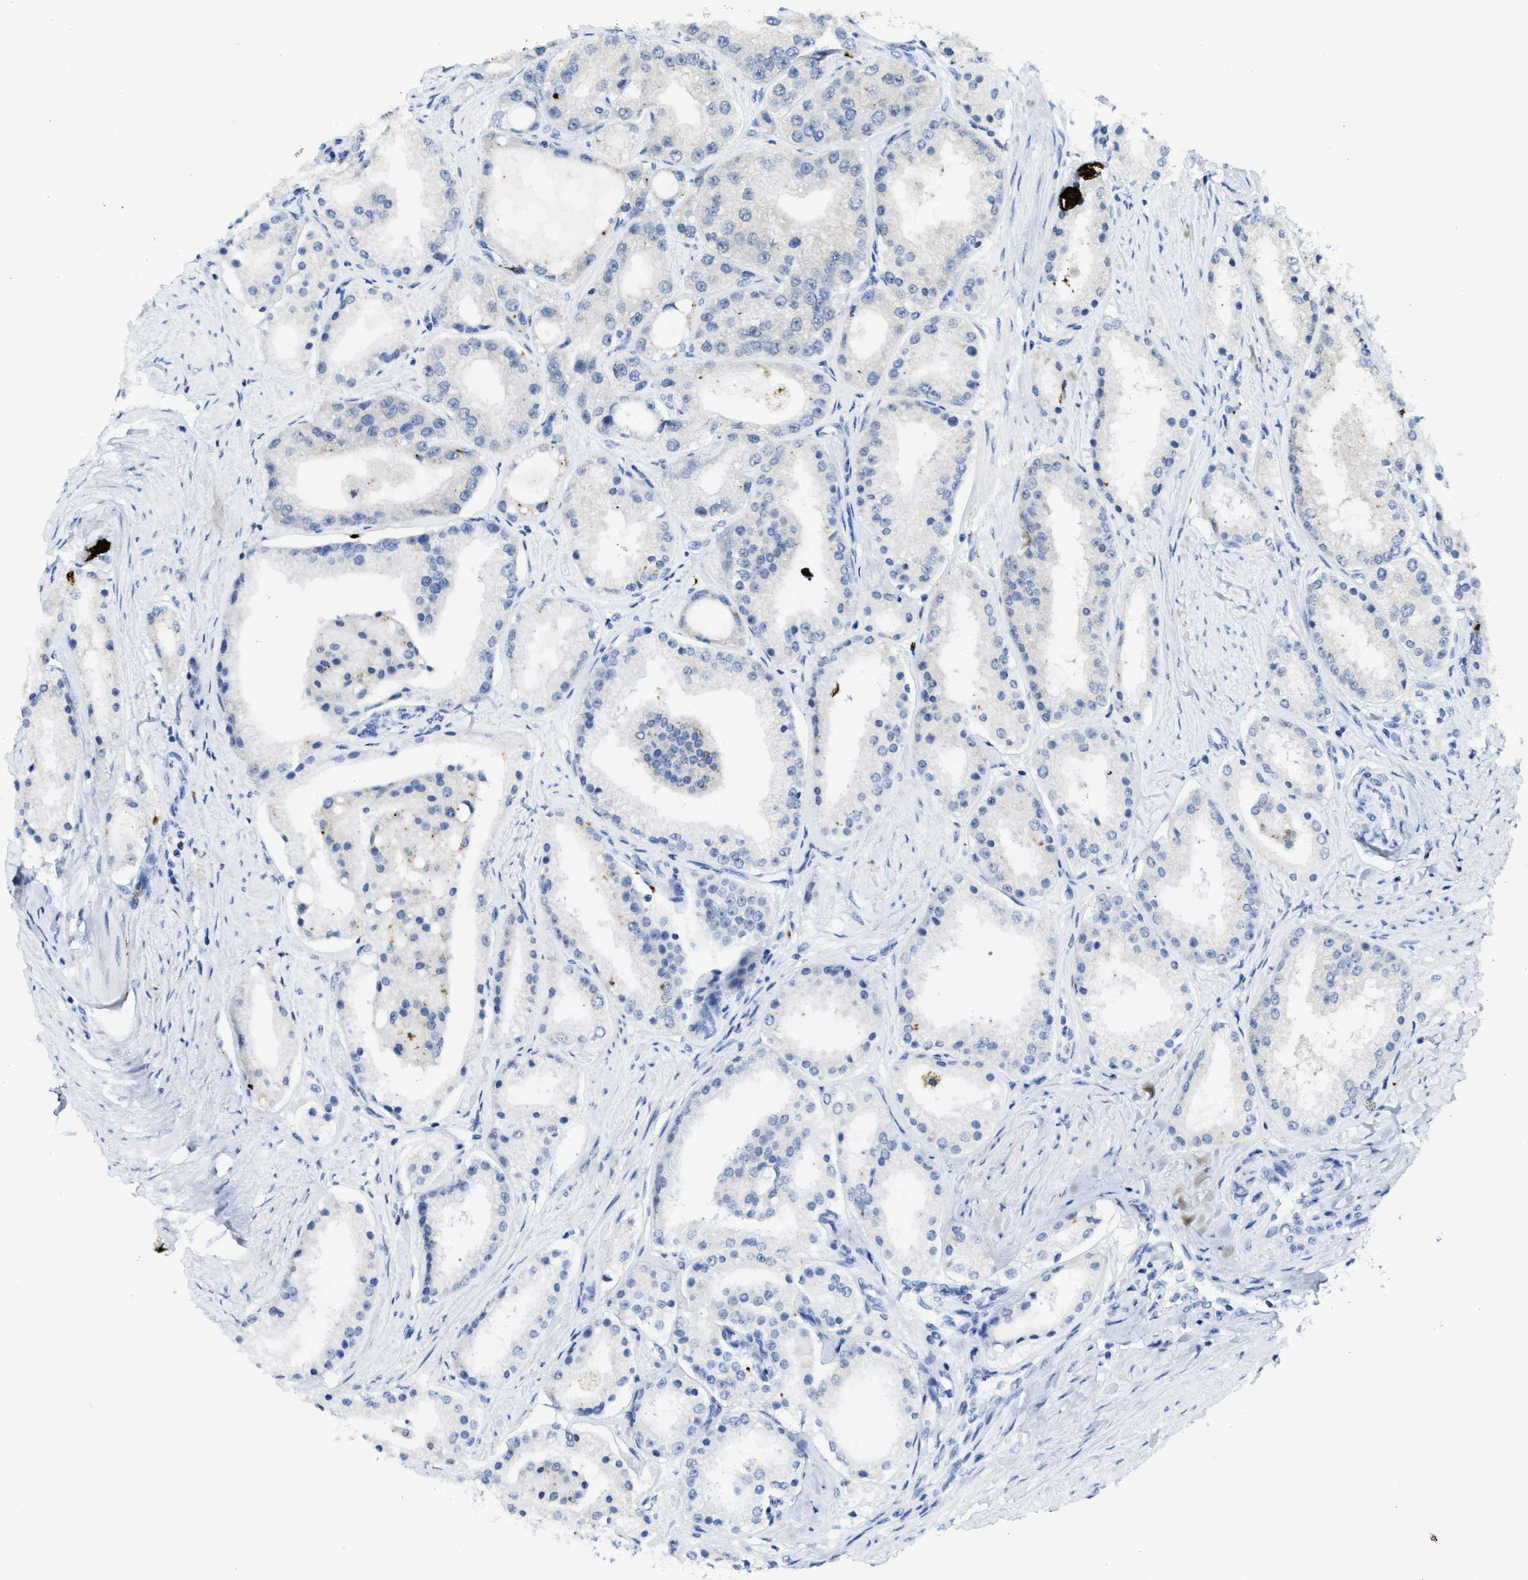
{"staining": {"intensity": "weak", "quantity": "<25%", "location": "cytoplasmic/membranous"}, "tissue": "prostate cancer", "cell_type": "Tumor cells", "image_type": "cancer", "snomed": [{"axis": "morphology", "description": "Adenocarcinoma, Low grade"}, {"axis": "topography", "description": "Prostate"}], "caption": "Low-grade adenocarcinoma (prostate) was stained to show a protein in brown. There is no significant staining in tumor cells.", "gene": "WDR4", "patient": {"sex": "male", "age": 63}}